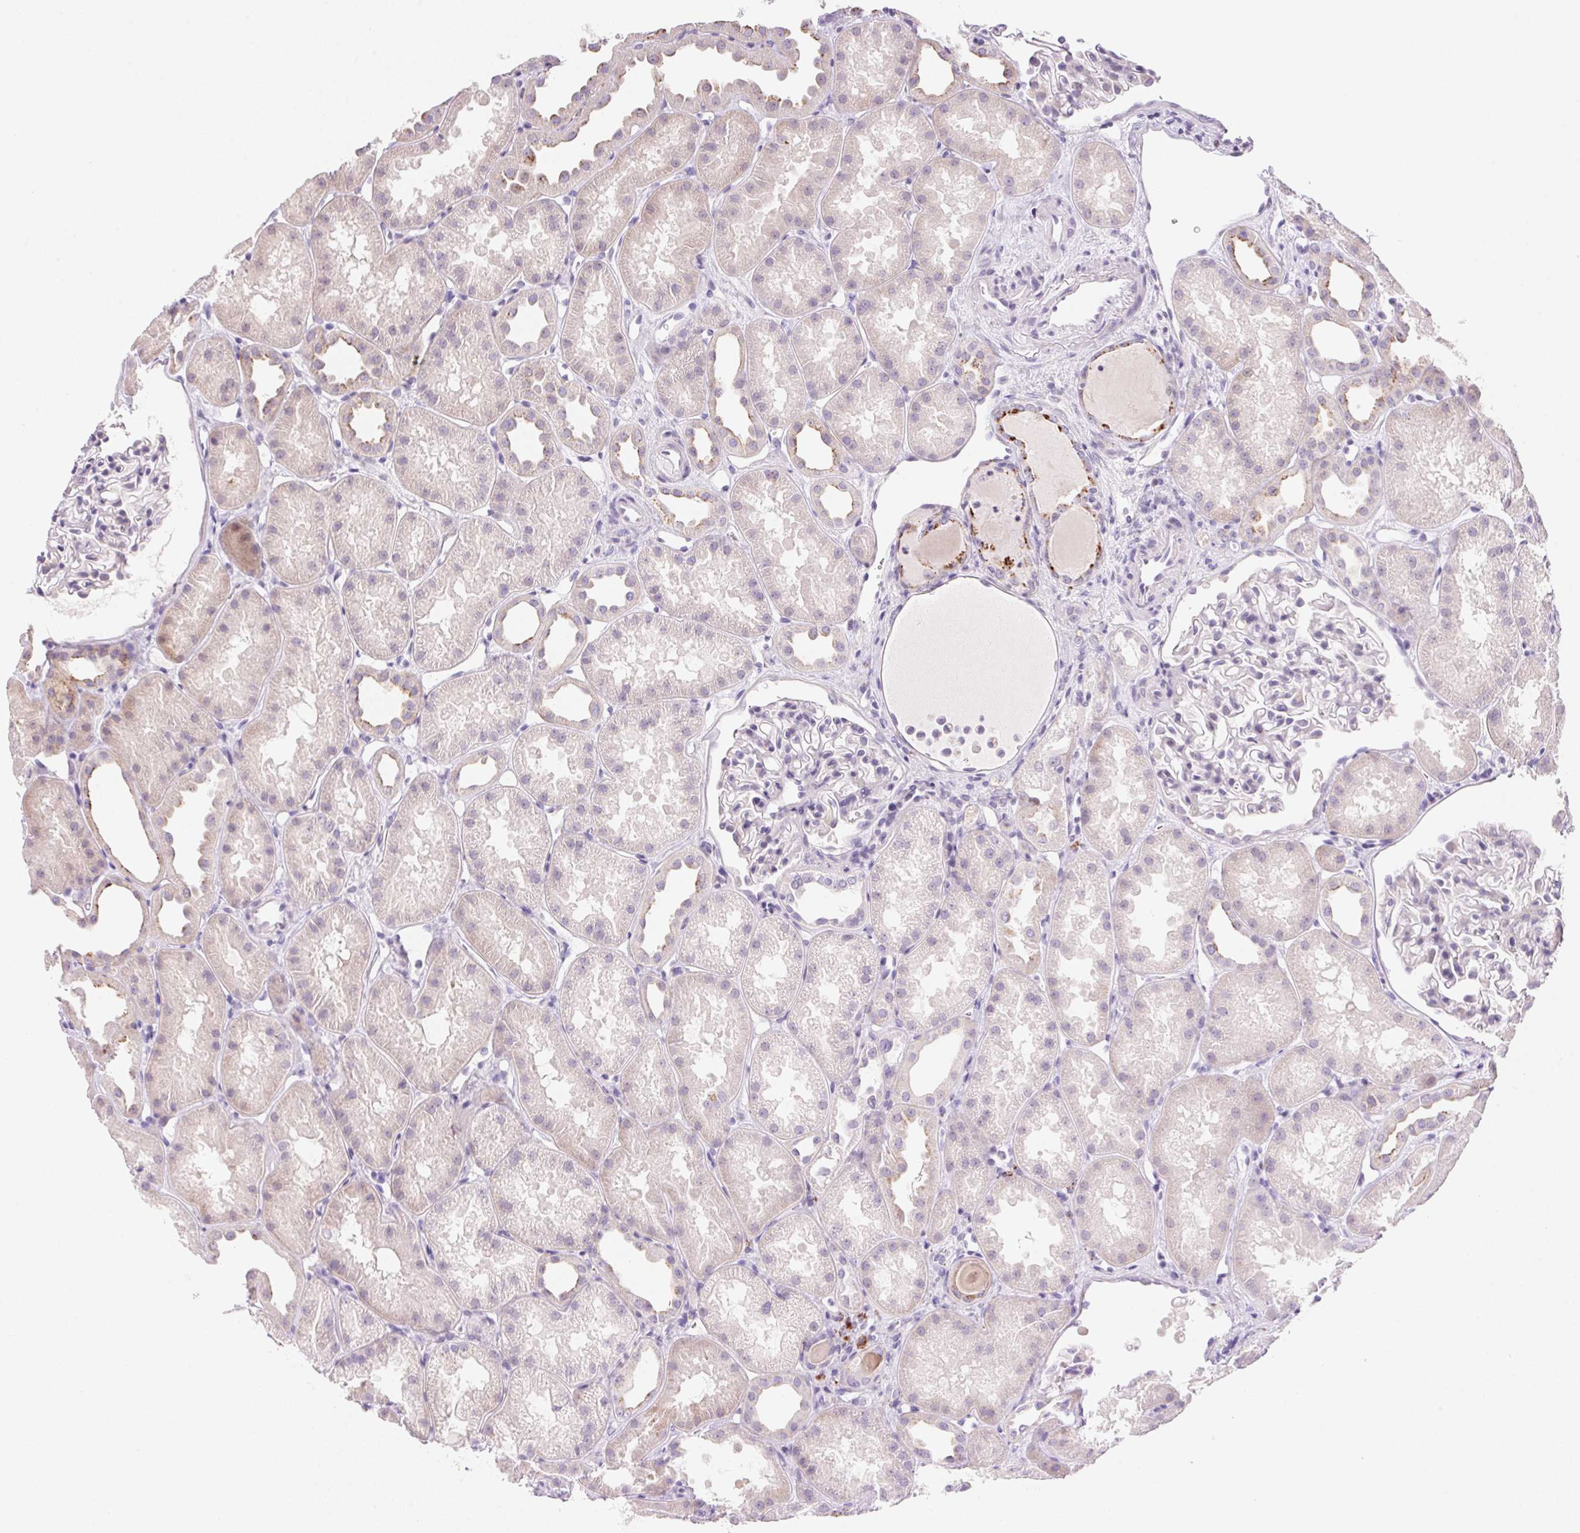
{"staining": {"intensity": "negative", "quantity": "none", "location": "none"}, "tissue": "kidney", "cell_type": "Cells in glomeruli", "image_type": "normal", "snomed": [{"axis": "morphology", "description": "Normal tissue, NOS"}, {"axis": "topography", "description": "Kidney"}], "caption": "Micrograph shows no protein expression in cells in glomeruli of benign kidney.", "gene": "TEKT1", "patient": {"sex": "male", "age": 61}}